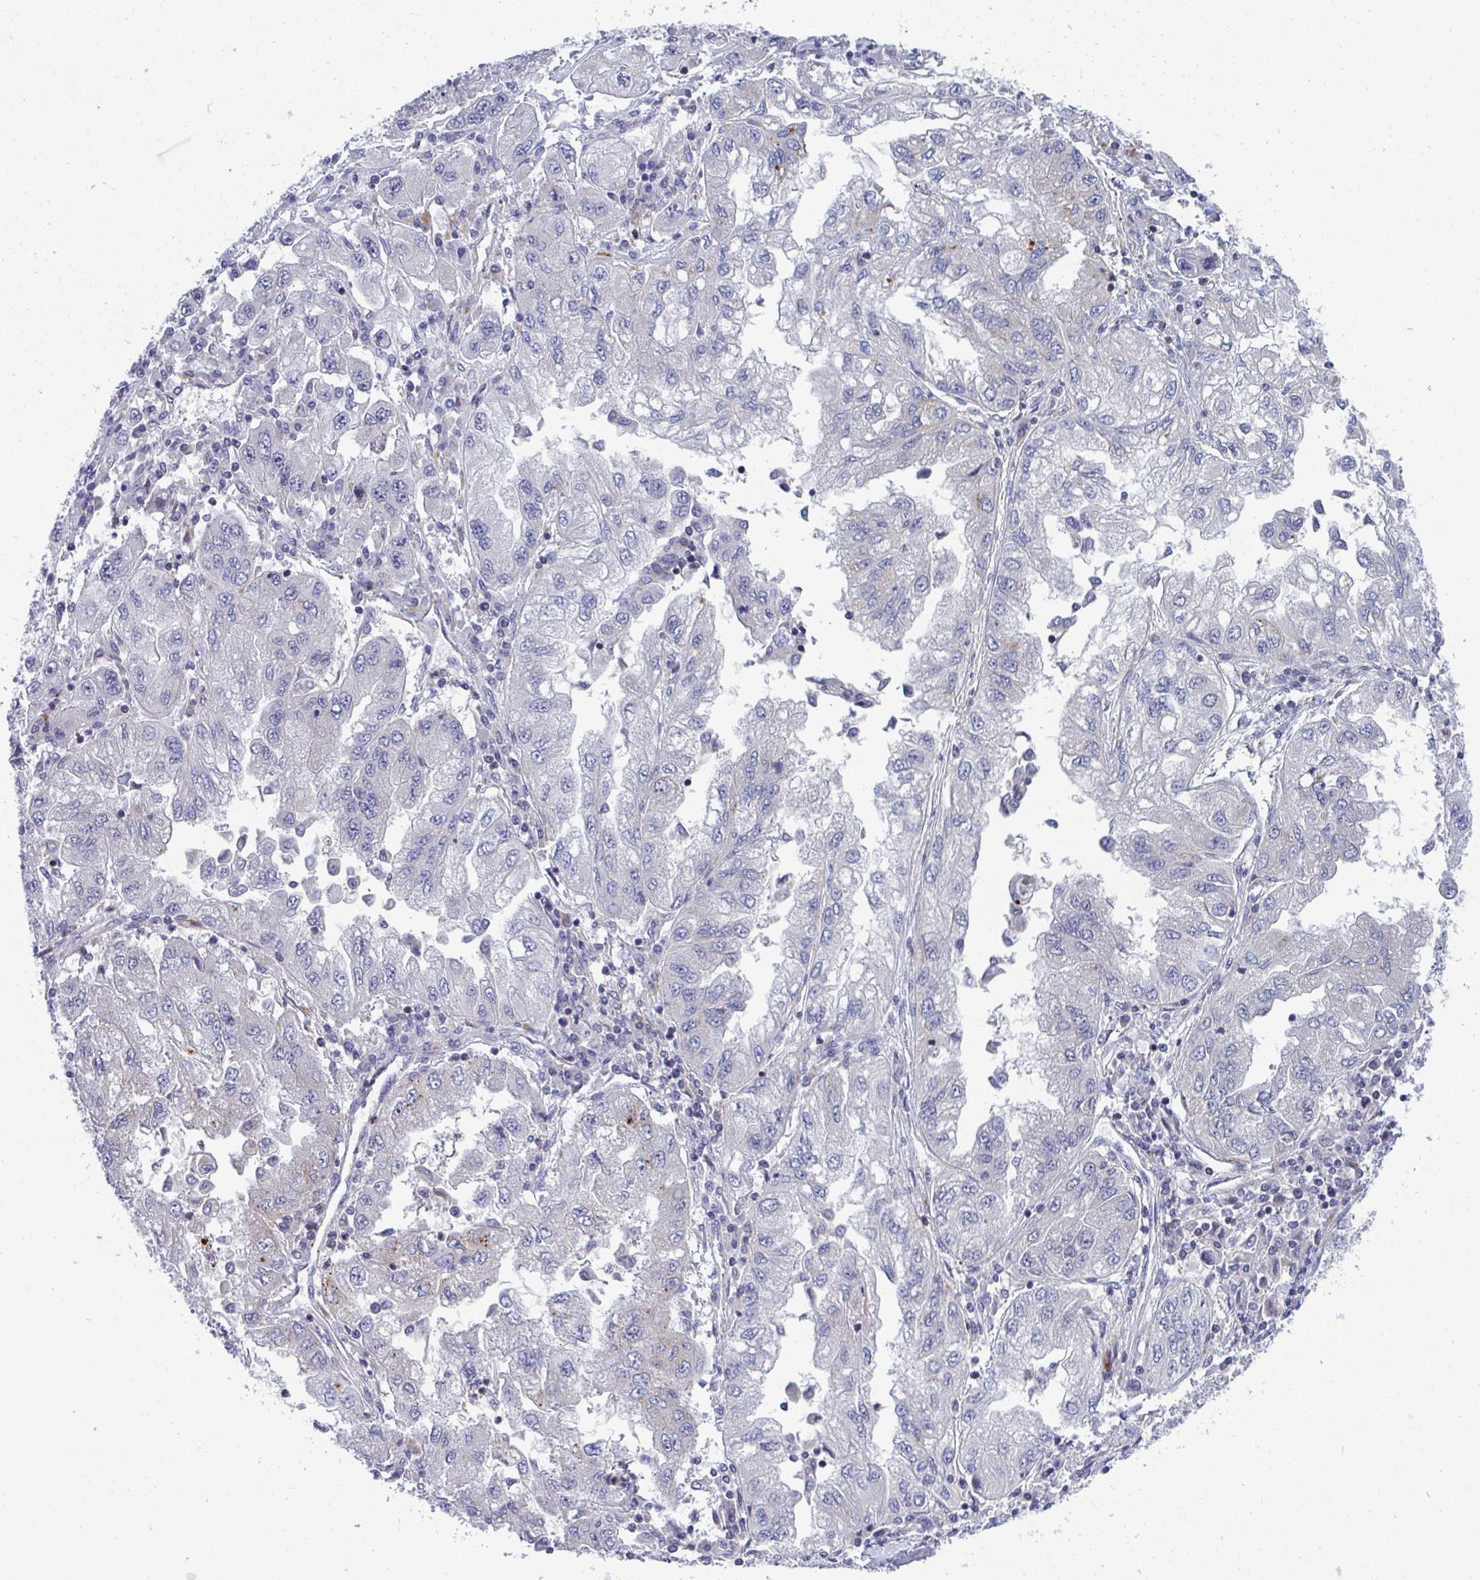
{"staining": {"intensity": "negative", "quantity": "none", "location": "none"}, "tissue": "lung cancer", "cell_type": "Tumor cells", "image_type": "cancer", "snomed": [{"axis": "morphology", "description": "Adenocarcinoma, NOS"}, {"axis": "morphology", "description": "Adenocarcinoma primary or metastatic"}, {"axis": "topography", "description": "Lung"}], "caption": "DAB immunohistochemical staining of adenocarcinoma (lung) demonstrates no significant expression in tumor cells. (DAB immunohistochemistry (IHC) visualized using brightfield microscopy, high magnification).", "gene": "AOC2", "patient": {"sex": "male", "age": 74}}